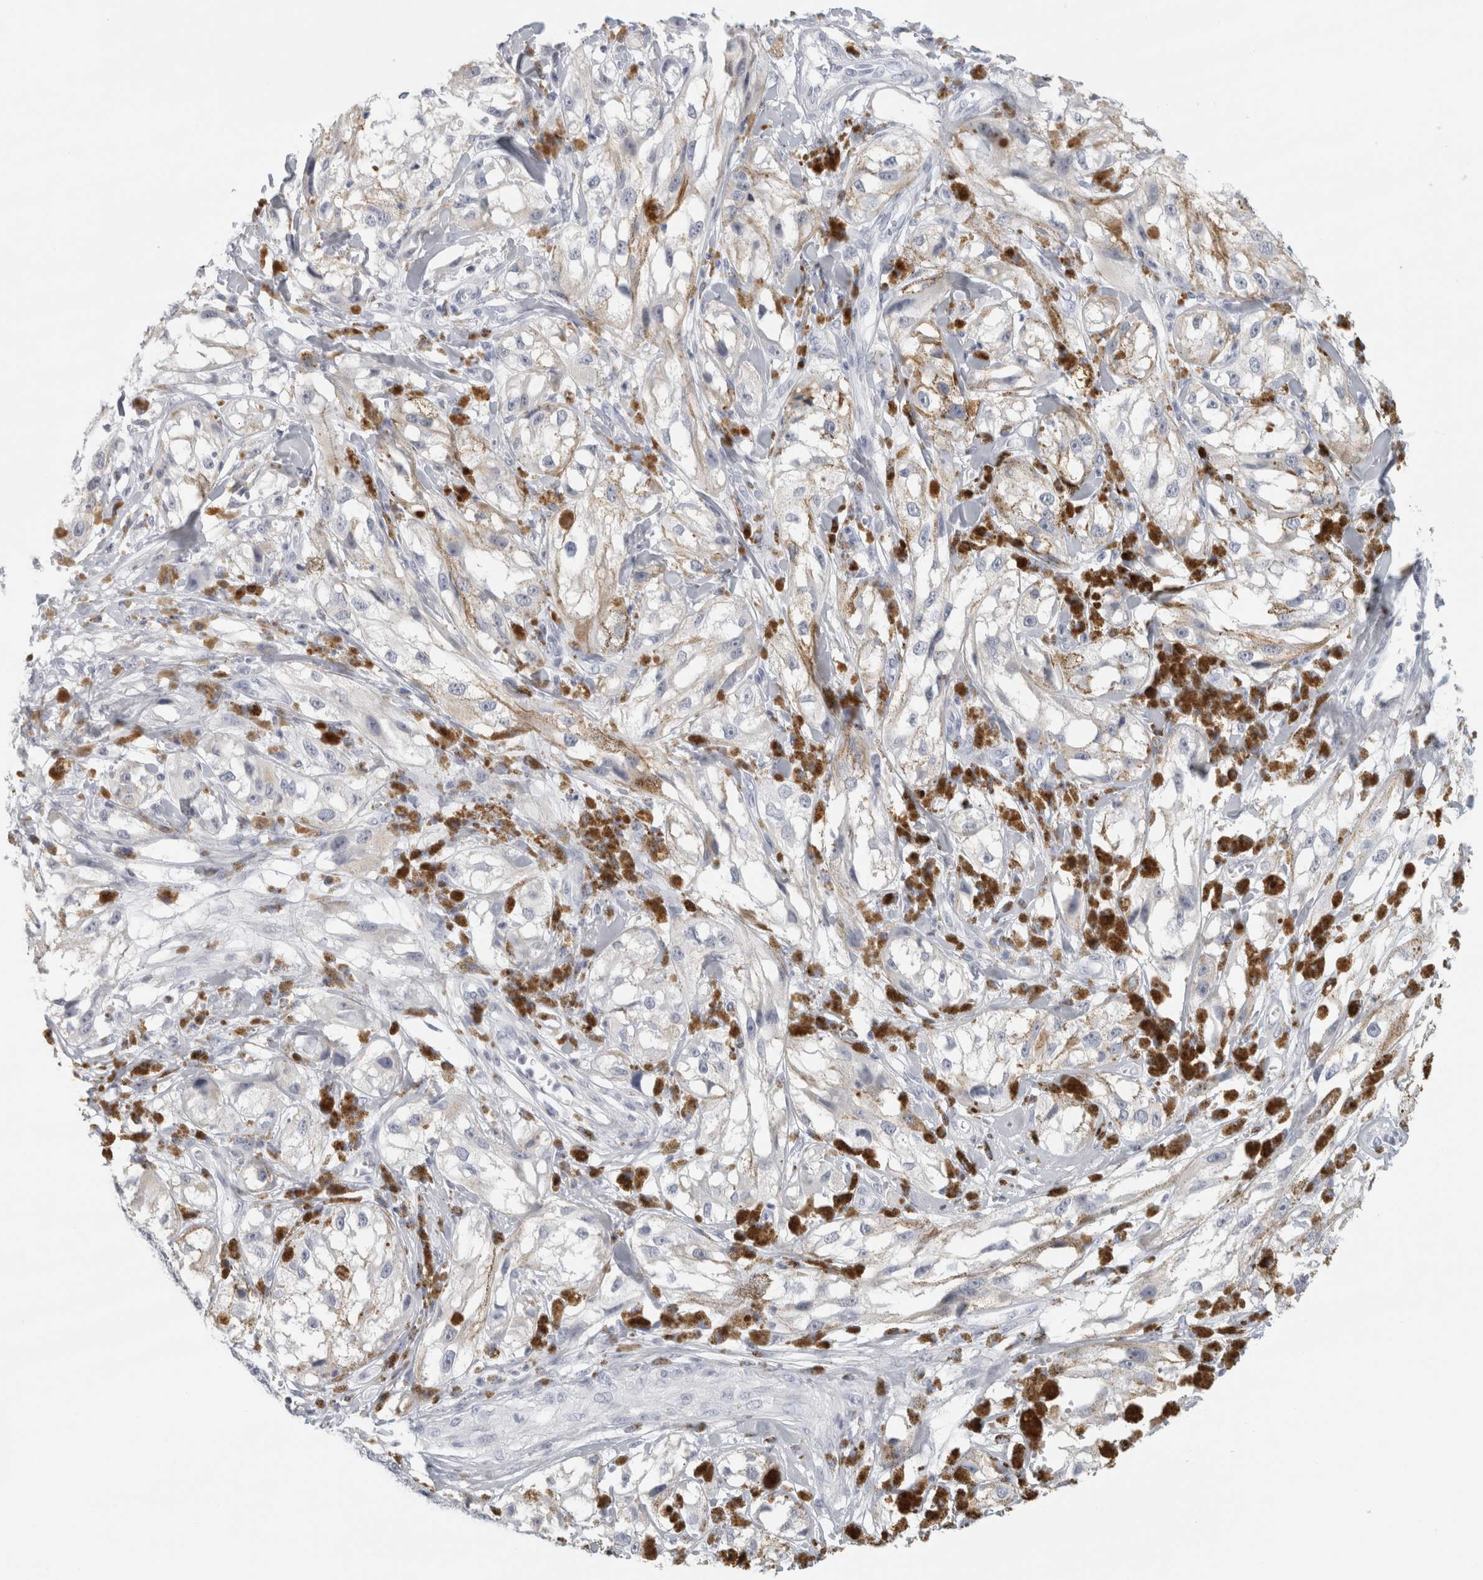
{"staining": {"intensity": "negative", "quantity": "none", "location": "none"}, "tissue": "melanoma", "cell_type": "Tumor cells", "image_type": "cancer", "snomed": [{"axis": "morphology", "description": "Malignant melanoma, NOS"}, {"axis": "topography", "description": "Skin"}], "caption": "Immunohistochemical staining of melanoma reveals no significant positivity in tumor cells.", "gene": "SLC28A3", "patient": {"sex": "male", "age": 88}}